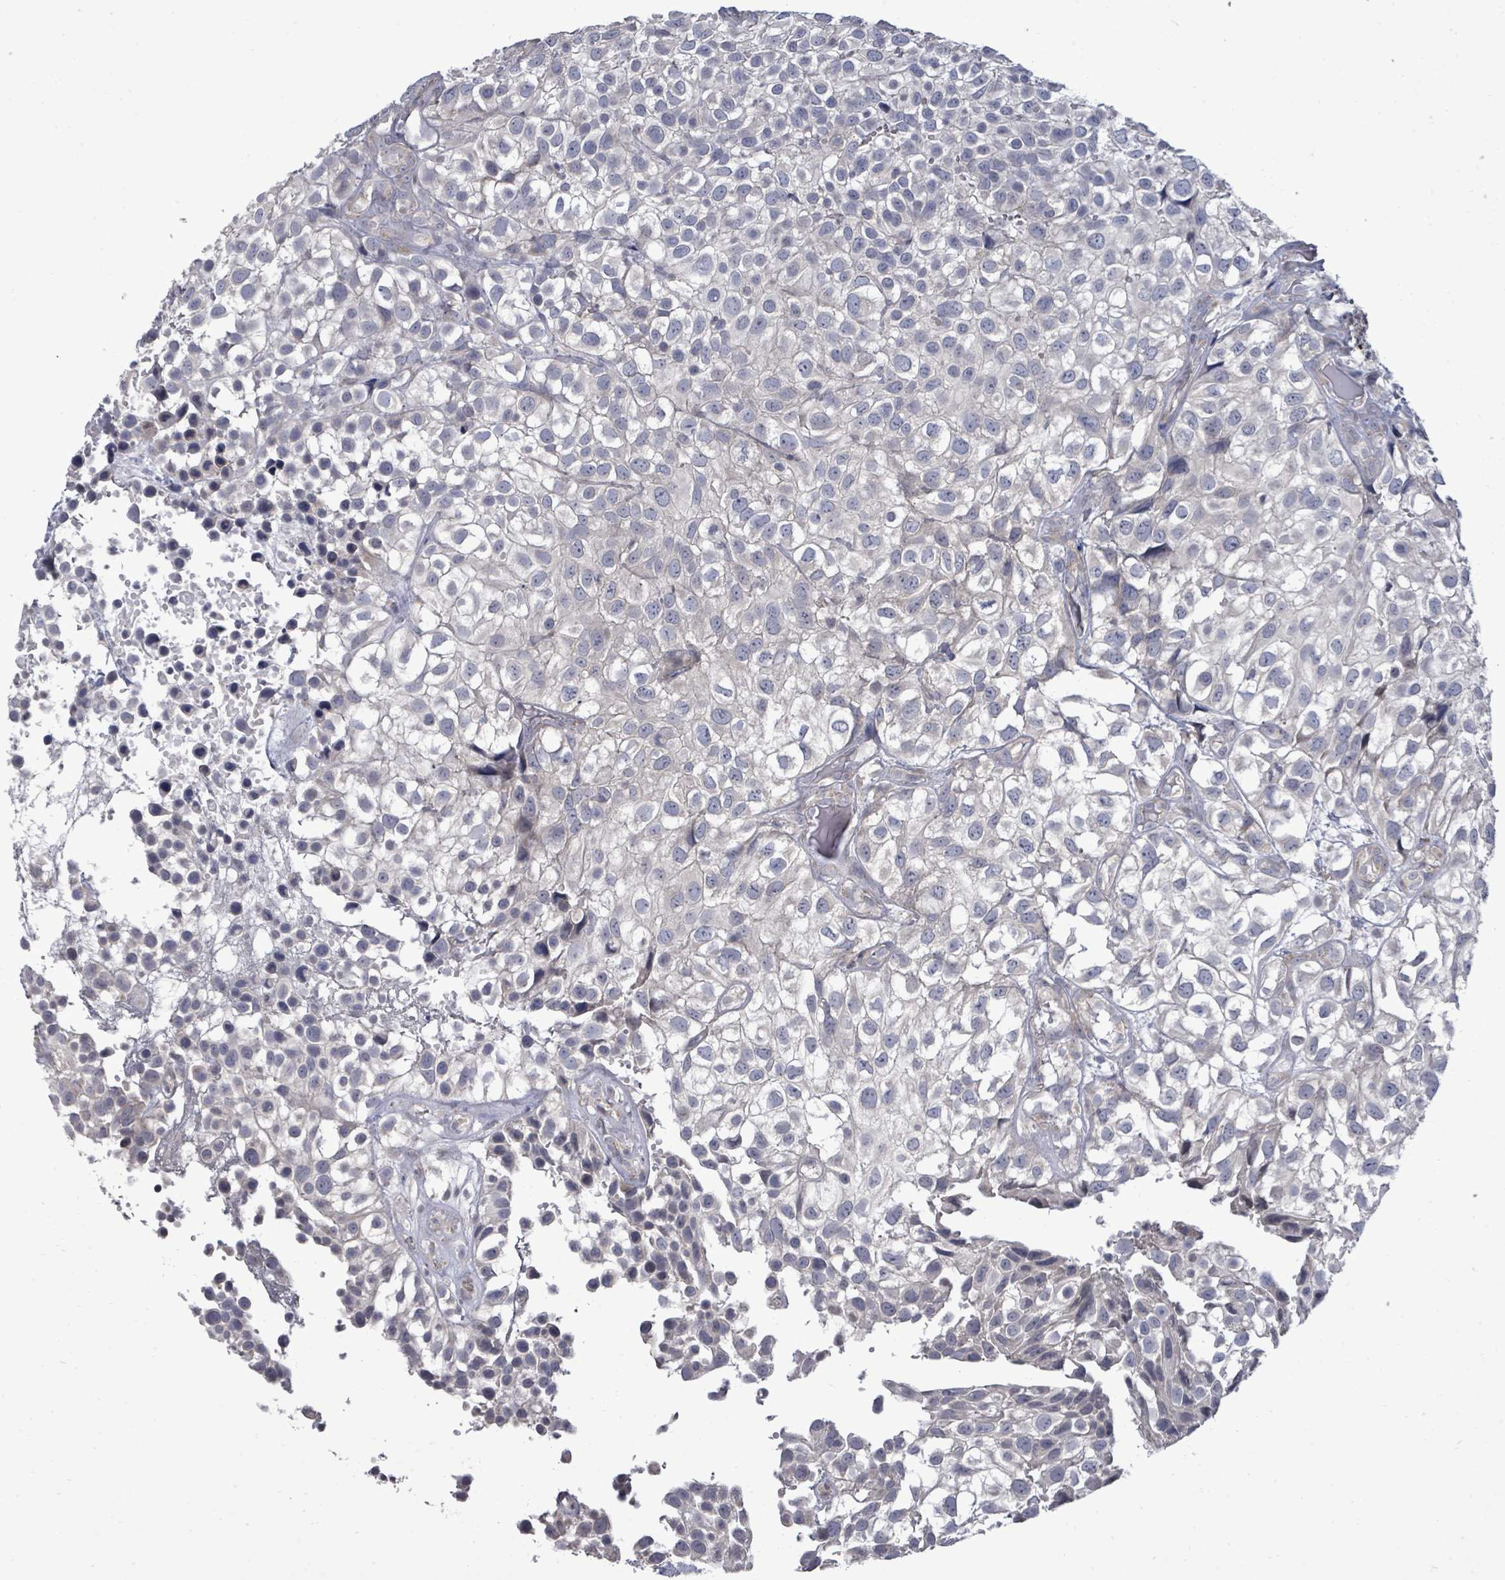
{"staining": {"intensity": "negative", "quantity": "none", "location": "none"}, "tissue": "urothelial cancer", "cell_type": "Tumor cells", "image_type": "cancer", "snomed": [{"axis": "morphology", "description": "Urothelial carcinoma, High grade"}, {"axis": "topography", "description": "Urinary bladder"}], "caption": "Immunohistochemical staining of human urothelial cancer exhibits no significant expression in tumor cells. (DAB IHC visualized using brightfield microscopy, high magnification).", "gene": "POMGNT2", "patient": {"sex": "male", "age": 56}}